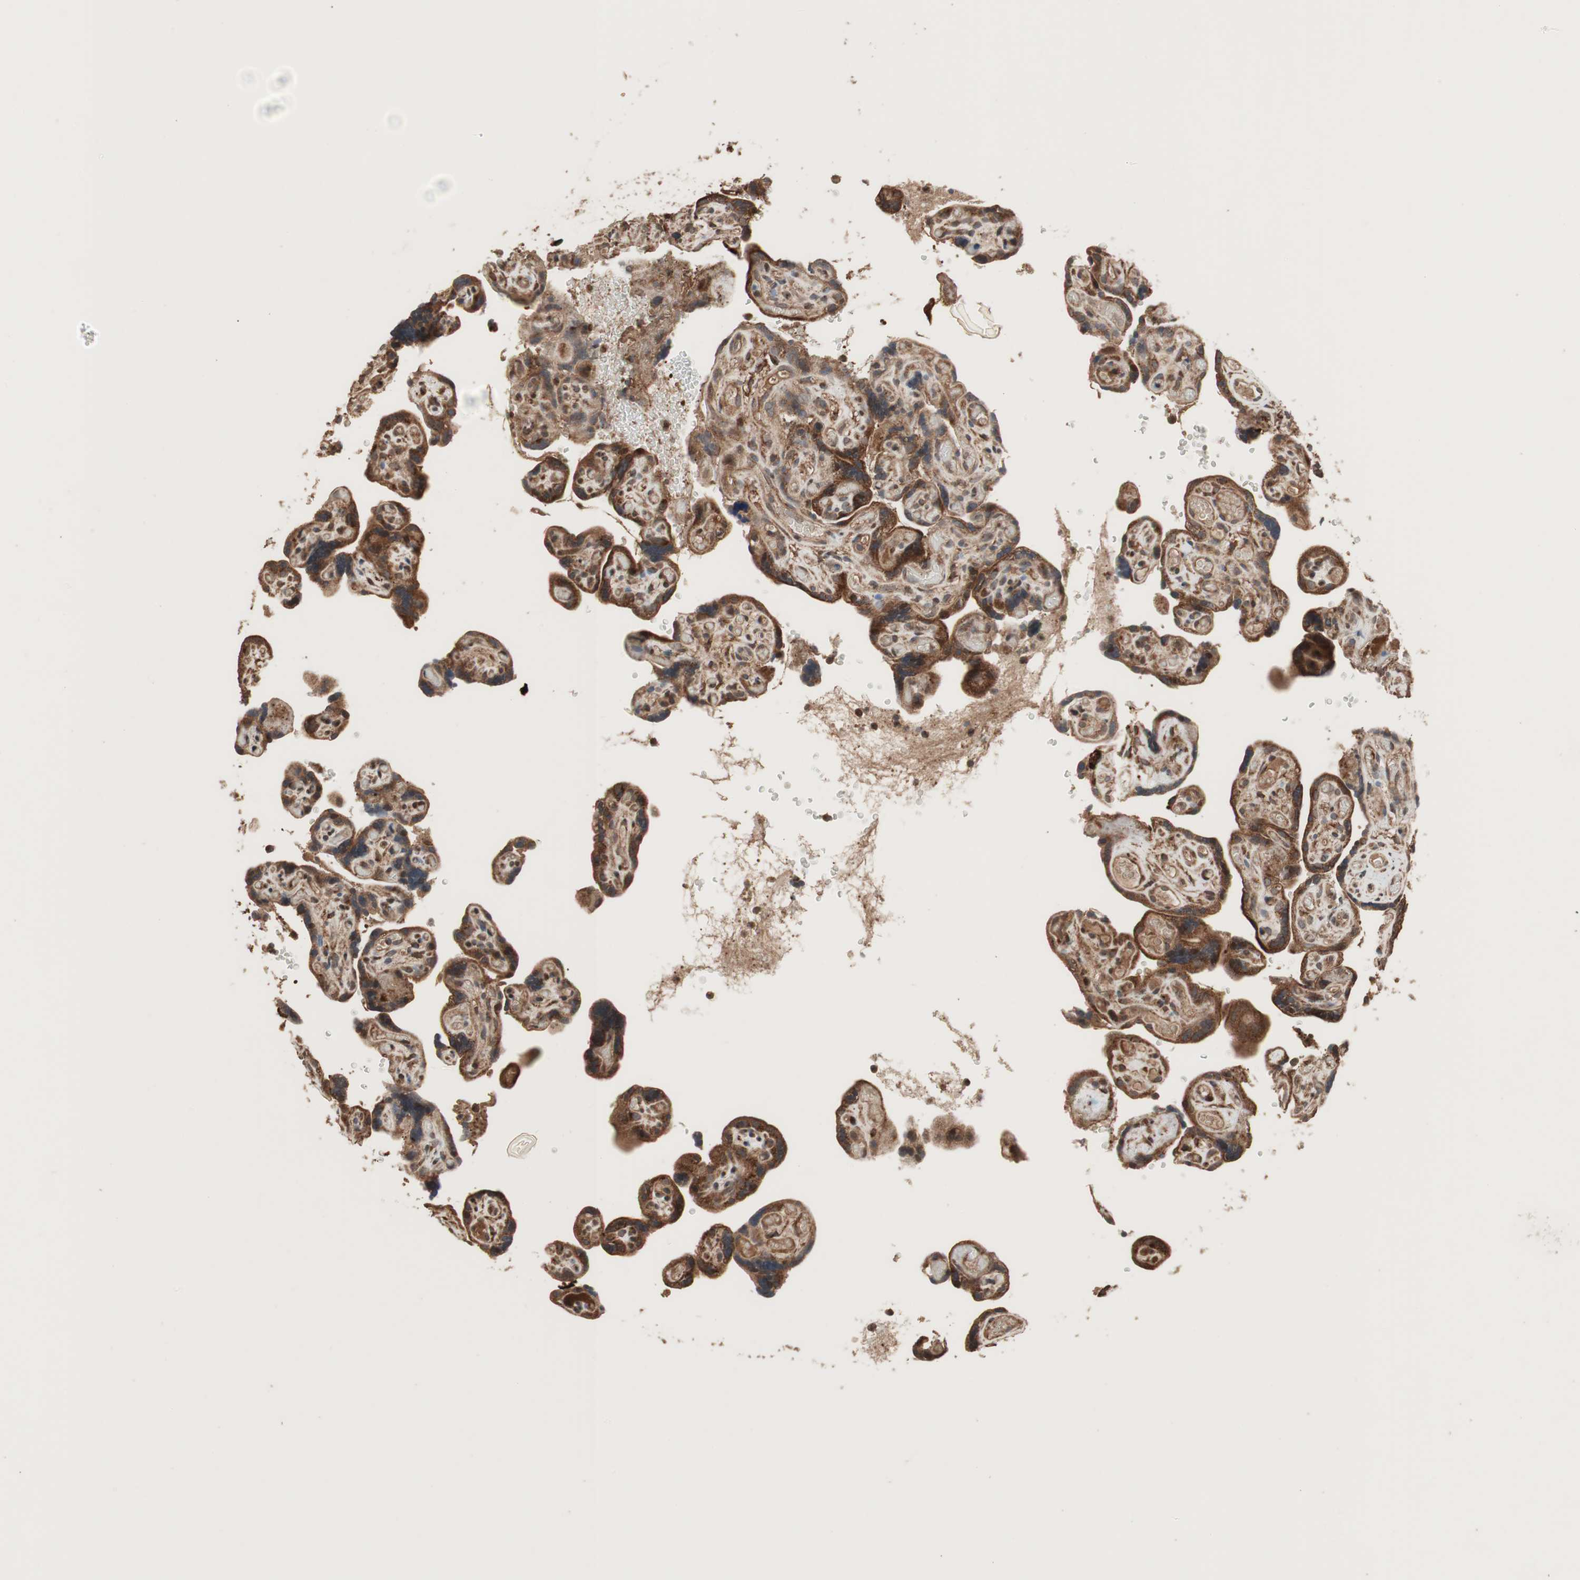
{"staining": {"intensity": "strong", "quantity": ">75%", "location": "cytoplasmic/membranous"}, "tissue": "placenta", "cell_type": "Decidual cells", "image_type": "normal", "snomed": [{"axis": "morphology", "description": "Normal tissue, NOS"}, {"axis": "topography", "description": "Placenta"}], "caption": "Immunohistochemistry (IHC) histopathology image of unremarkable placenta: human placenta stained using IHC shows high levels of strong protein expression localized specifically in the cytoplasmic/membranous of decidual cells, appearing as a cytoplasmic/membranous brown color.", "gene": "RAB1A", "patient": {"sex": "female", "age": 30}}